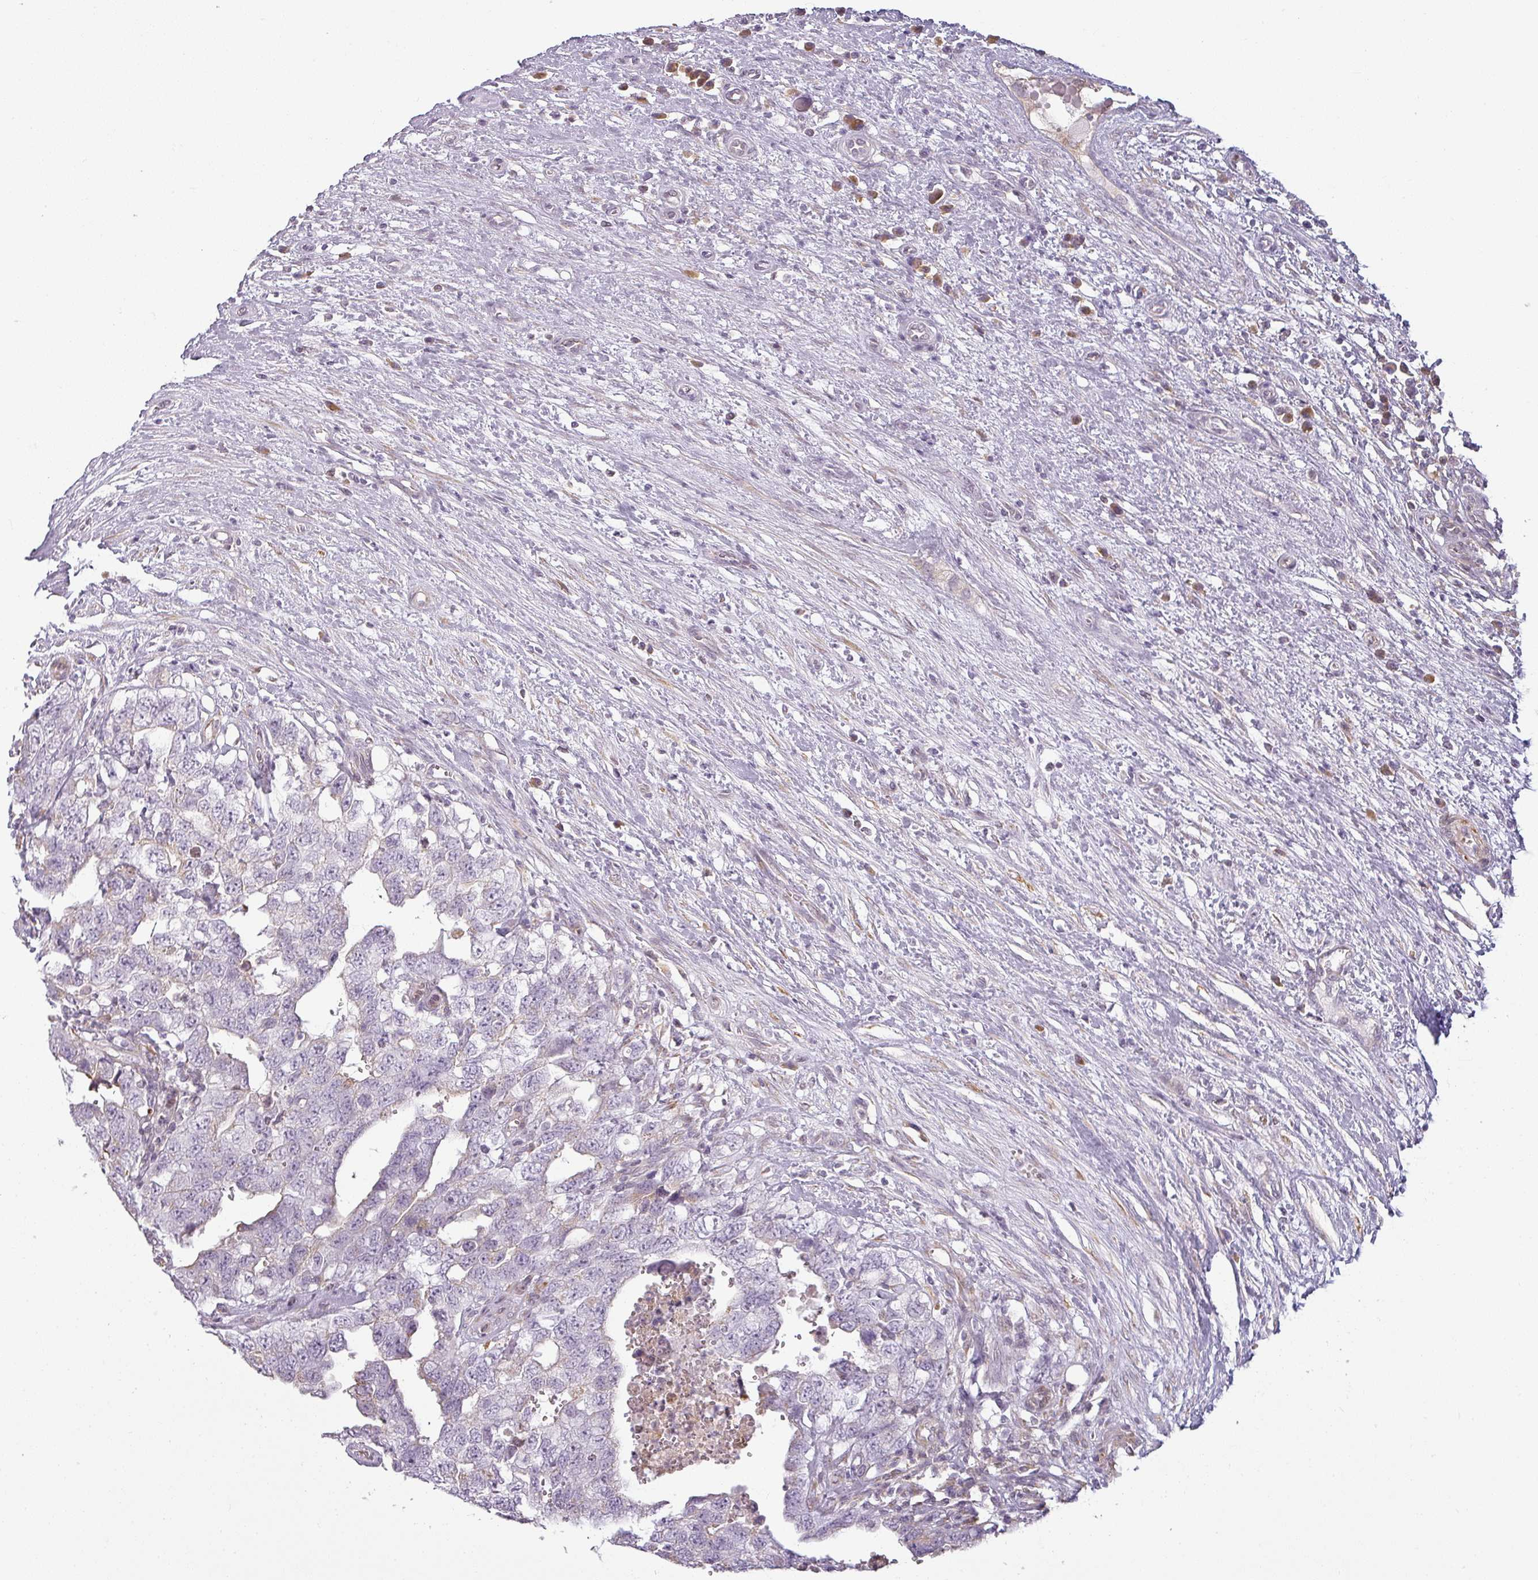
{"staining": {"intensity": "moderate", "quantity": "<25%", "location": "cytoplasmic/membranous"}, "tissue": "testis cancer", "cell_type": "Tumor cells", "image_type": "cancer", "snomed": [{"axis": "morphology", "description": "Seminoma, NOS"}, {"axis": "morphology", "description": "Carcinoma, Embryonal, NOS"}, {"axis": "topography", "description": "Testis"}], "caption": "Immunohistochemical staining of testis cancer exhibits low levels of moderate cytoplasmic/membranous protein expression in about <25% of tumor cells. (IHC, brightfield microscopy, high magnification).", "gene": "CCDC144A", "patient": {"sex": "male", "age": 29}}